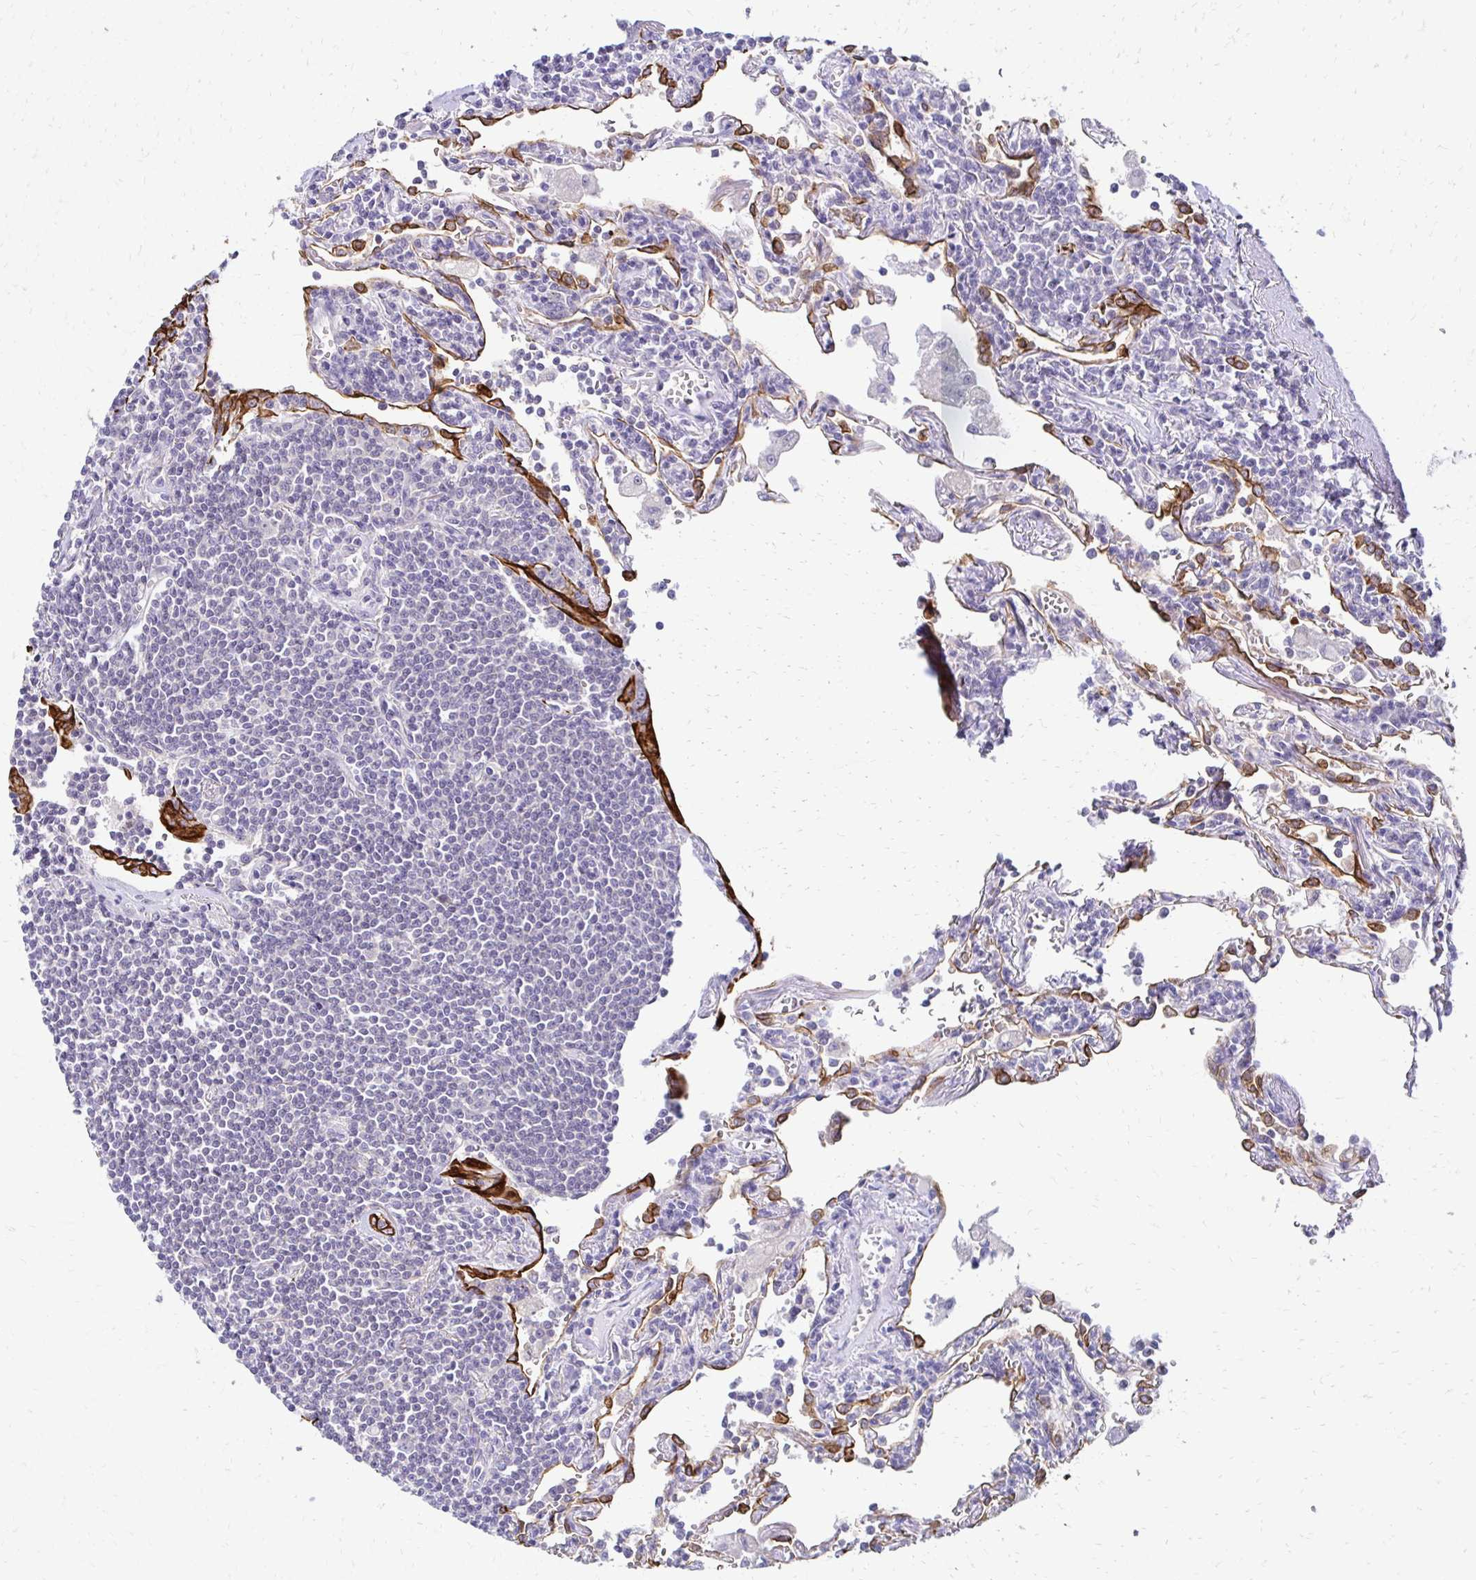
{"staining": {"intensity": "negative", "quantity": "none", "location": "none"}, "tissue": "lymphoma", "cell_type": "Tumor cells", "image_type": "cancer", "snomed": [{"axis": "morphology", "description": "Malignant lymphoma, non-Hodgkin's type, Low grade"}, {"axis": "topography", "description": "Lung"}], "caption": "Tumor cells are negative for protein expression in human malignant lymphoma, non-Hodgkin's type (low-grade).", "gene": "C1QTNF2", "patient": {"sex": "female", "age": 71}}